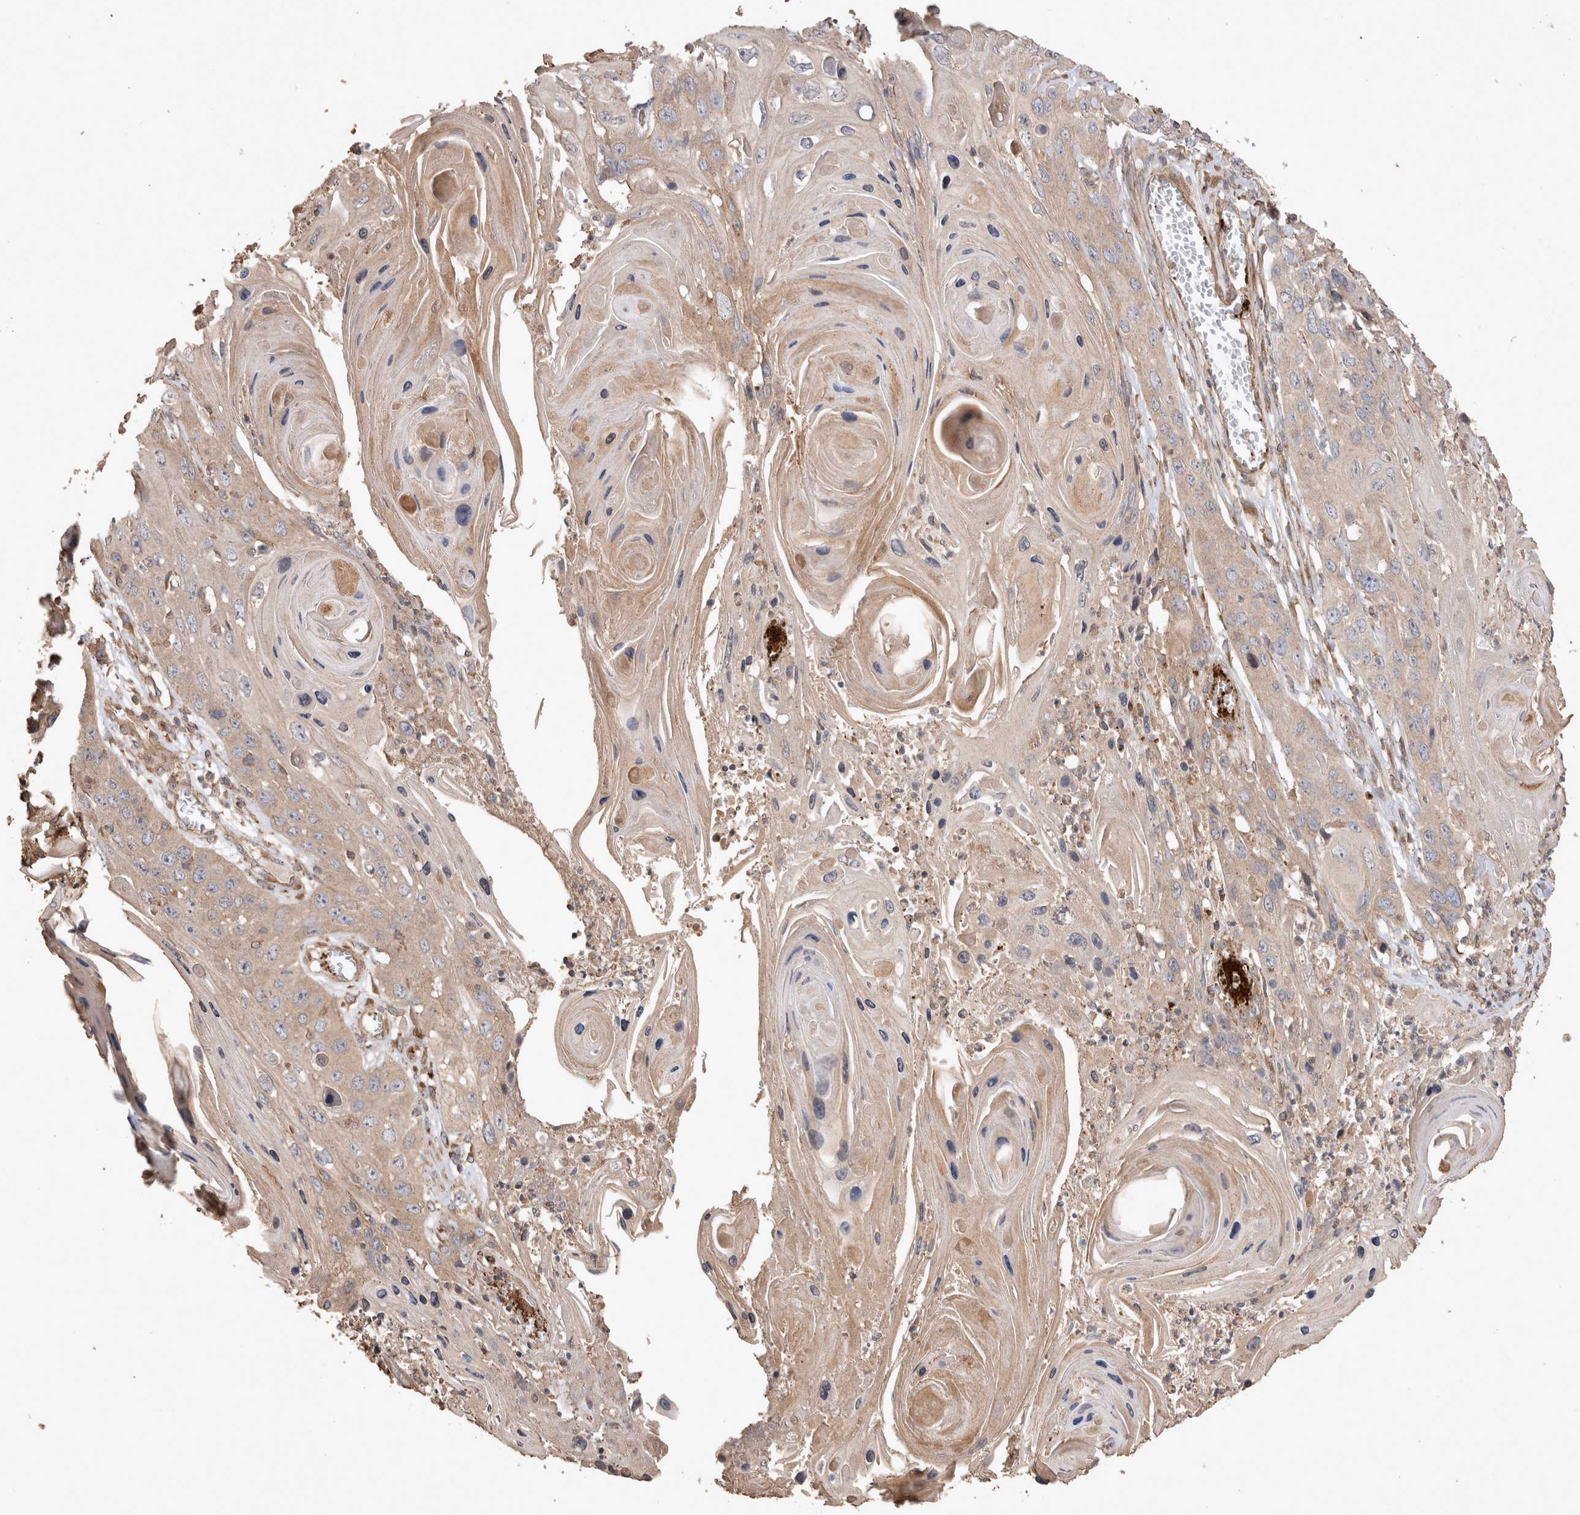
{"staining": {"intensity": "weak", "quantity": "25%-75%", "location": "cytoplasmic/membranous"}, "tissue": "skin cancer", "cell_type": "Tumor cells", "image_type": "cancer", "snomed": [{"axis": "morphology", "description": "Squamous cell carcinoma, NOS"}, {"axis": "topography", "description": "Skin"}], "caption": "Tumor cells exhibit low levels of weak cytoplasmic/membranous positivity in approximately 25%-75% of cells in human skin cancer (squamous cell carcinoma).", "gene": "SNX31", "patient": {"sex": "male", "age": 55}}